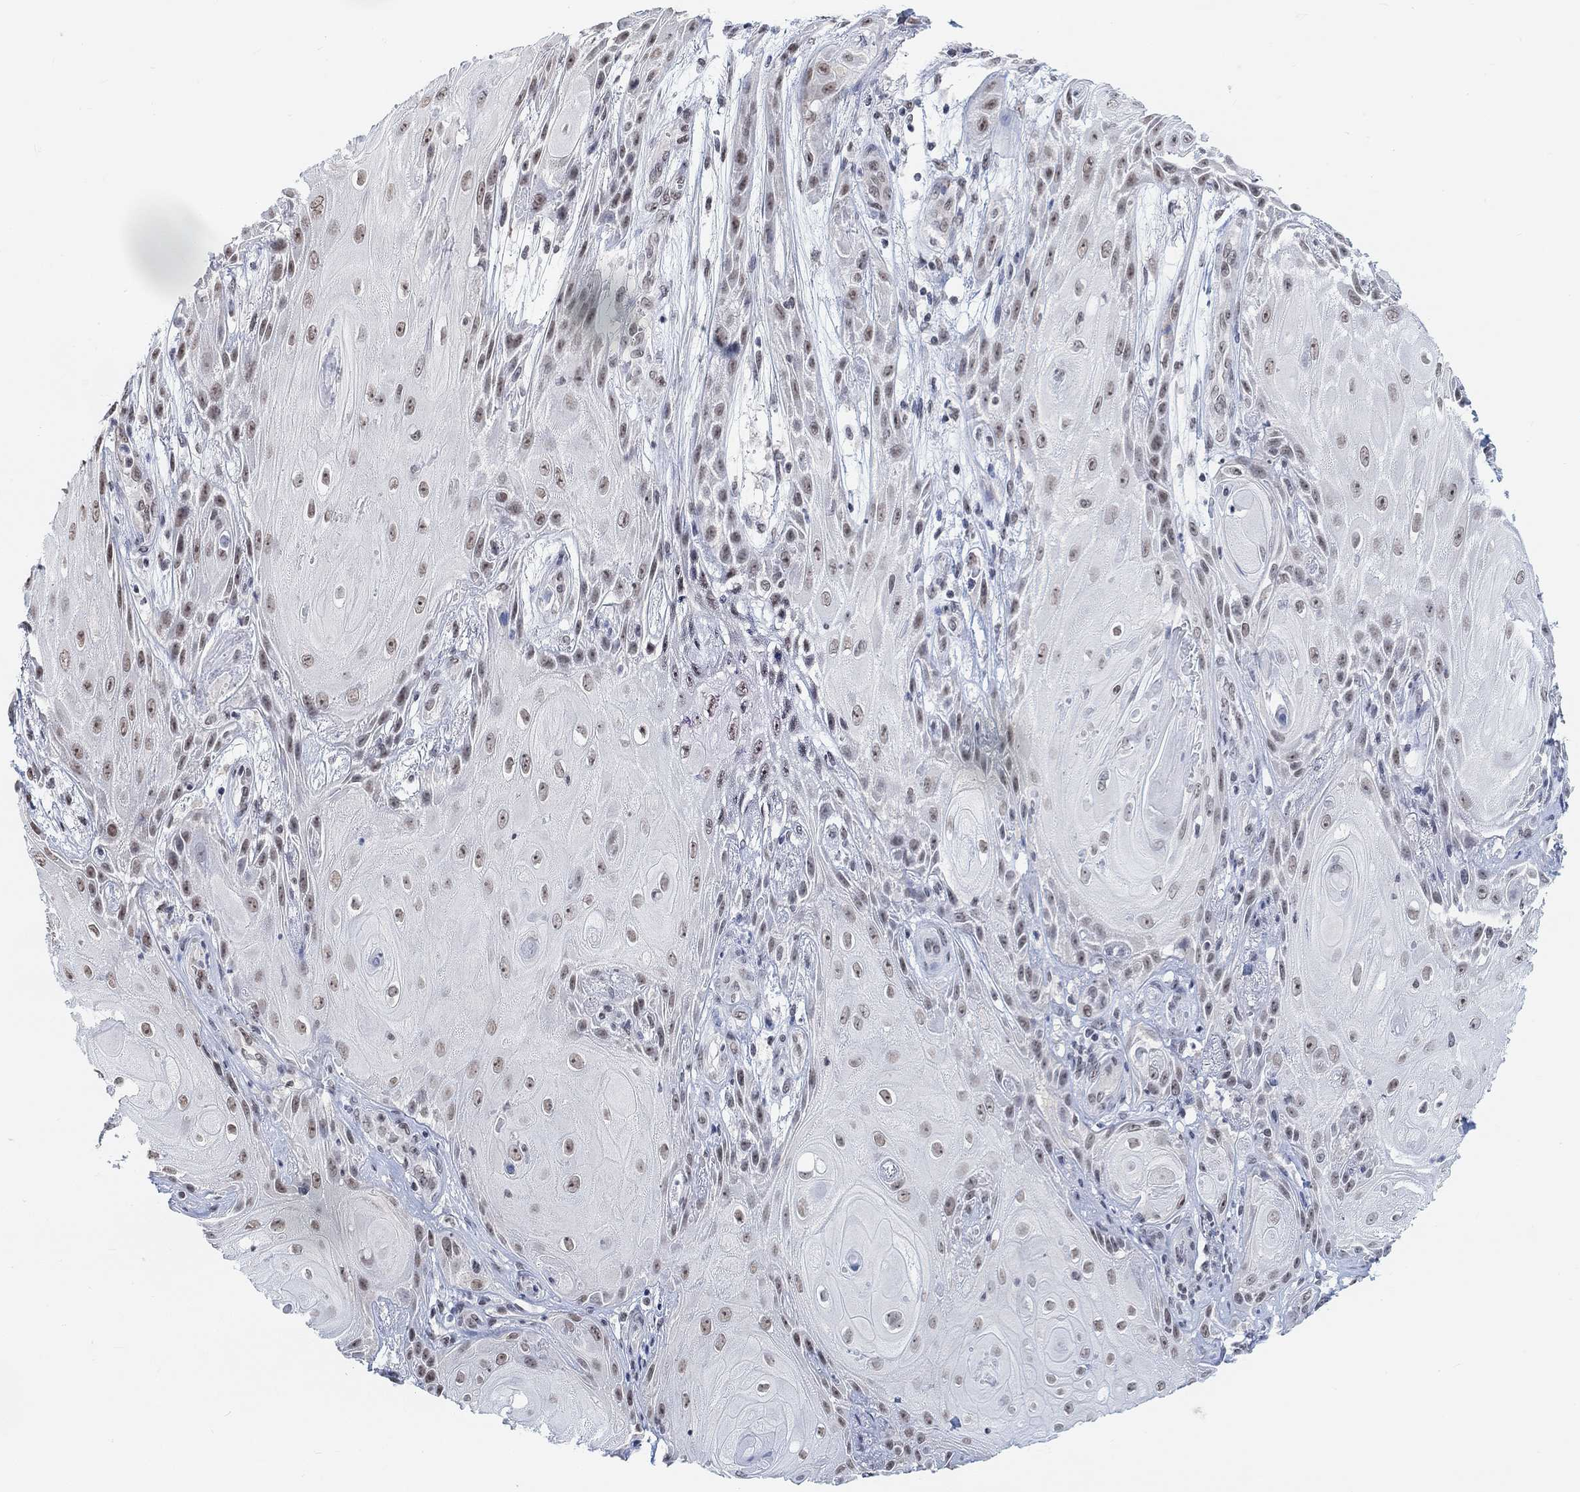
{"staining": {"intensity": "weak", "quantity": ">75%", "location": "nuclear"}, "tissue": "skin cancer", "cell_type": "Tumor cells", "image_type": "cancer", "snomed": [{"axis": "morphology", "description": "Squamous cell carcinoma, NOS"}, {"axis": "topography", "description": "Skin"}], "caption": "Tumor cells demonstrate weak nuclear staining in approximately >75% of cells in skin cancer.", "gene": "PURG", "patient": {"sex": "male", "age": 62}}